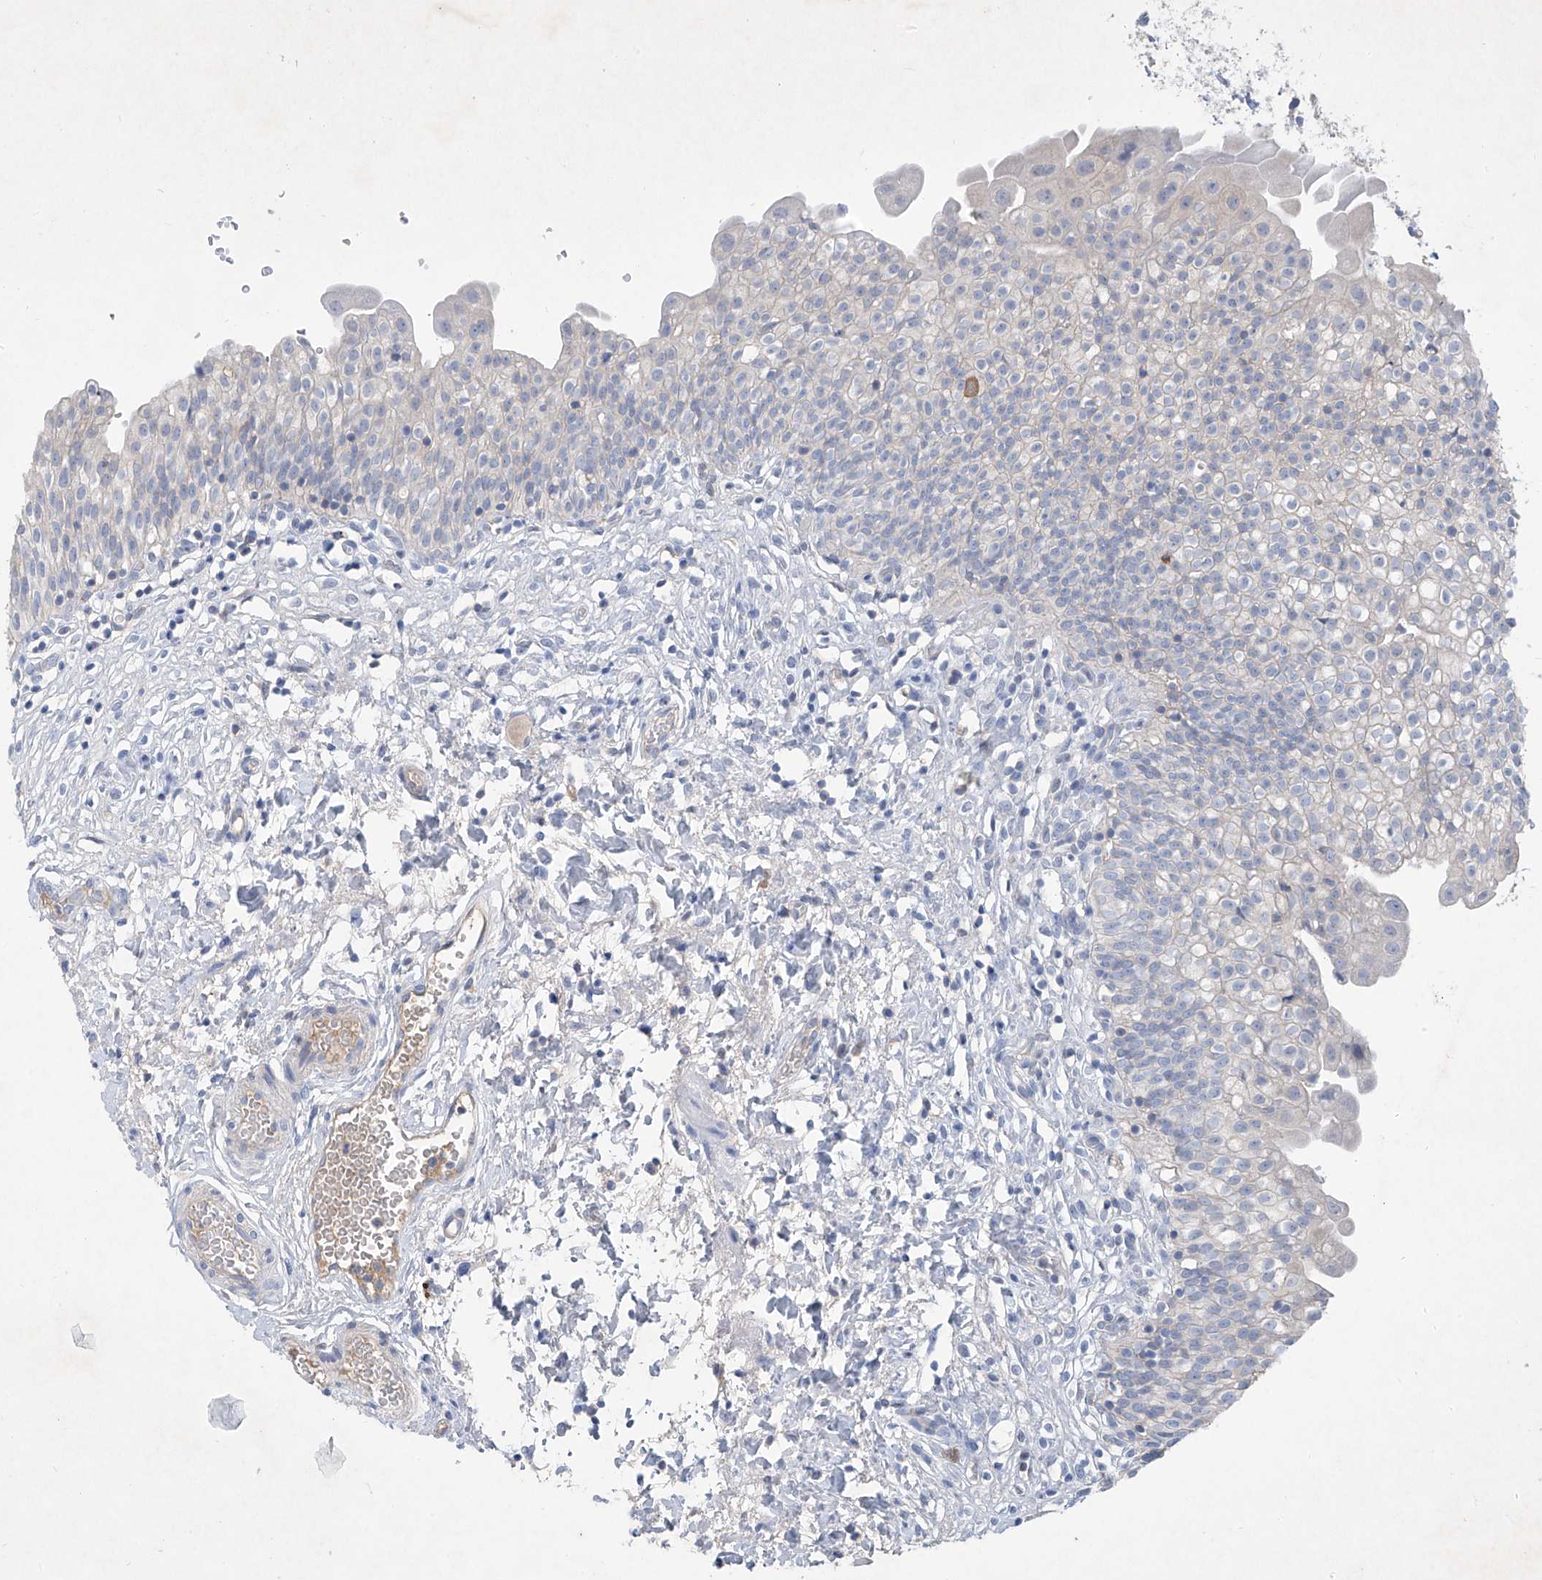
{"staining": {"intensity": "negative", "quantity": "none", "location": "none"}, "tissue": "urinary bladder", "cell_type": "Urothelial cells", "image_type": "normal", "snomed": [{"axis": "morphology", "description": "Normal tissue, NOS"}, {"axis": "topography", "description": "Urinary bladder"}], "caption": "A histopathology image of urinary bladder stained for a protein shows no brown staining in urothelial cells.", "gene": "ASNS", "patient": {"sex": "male", "age": 55}}